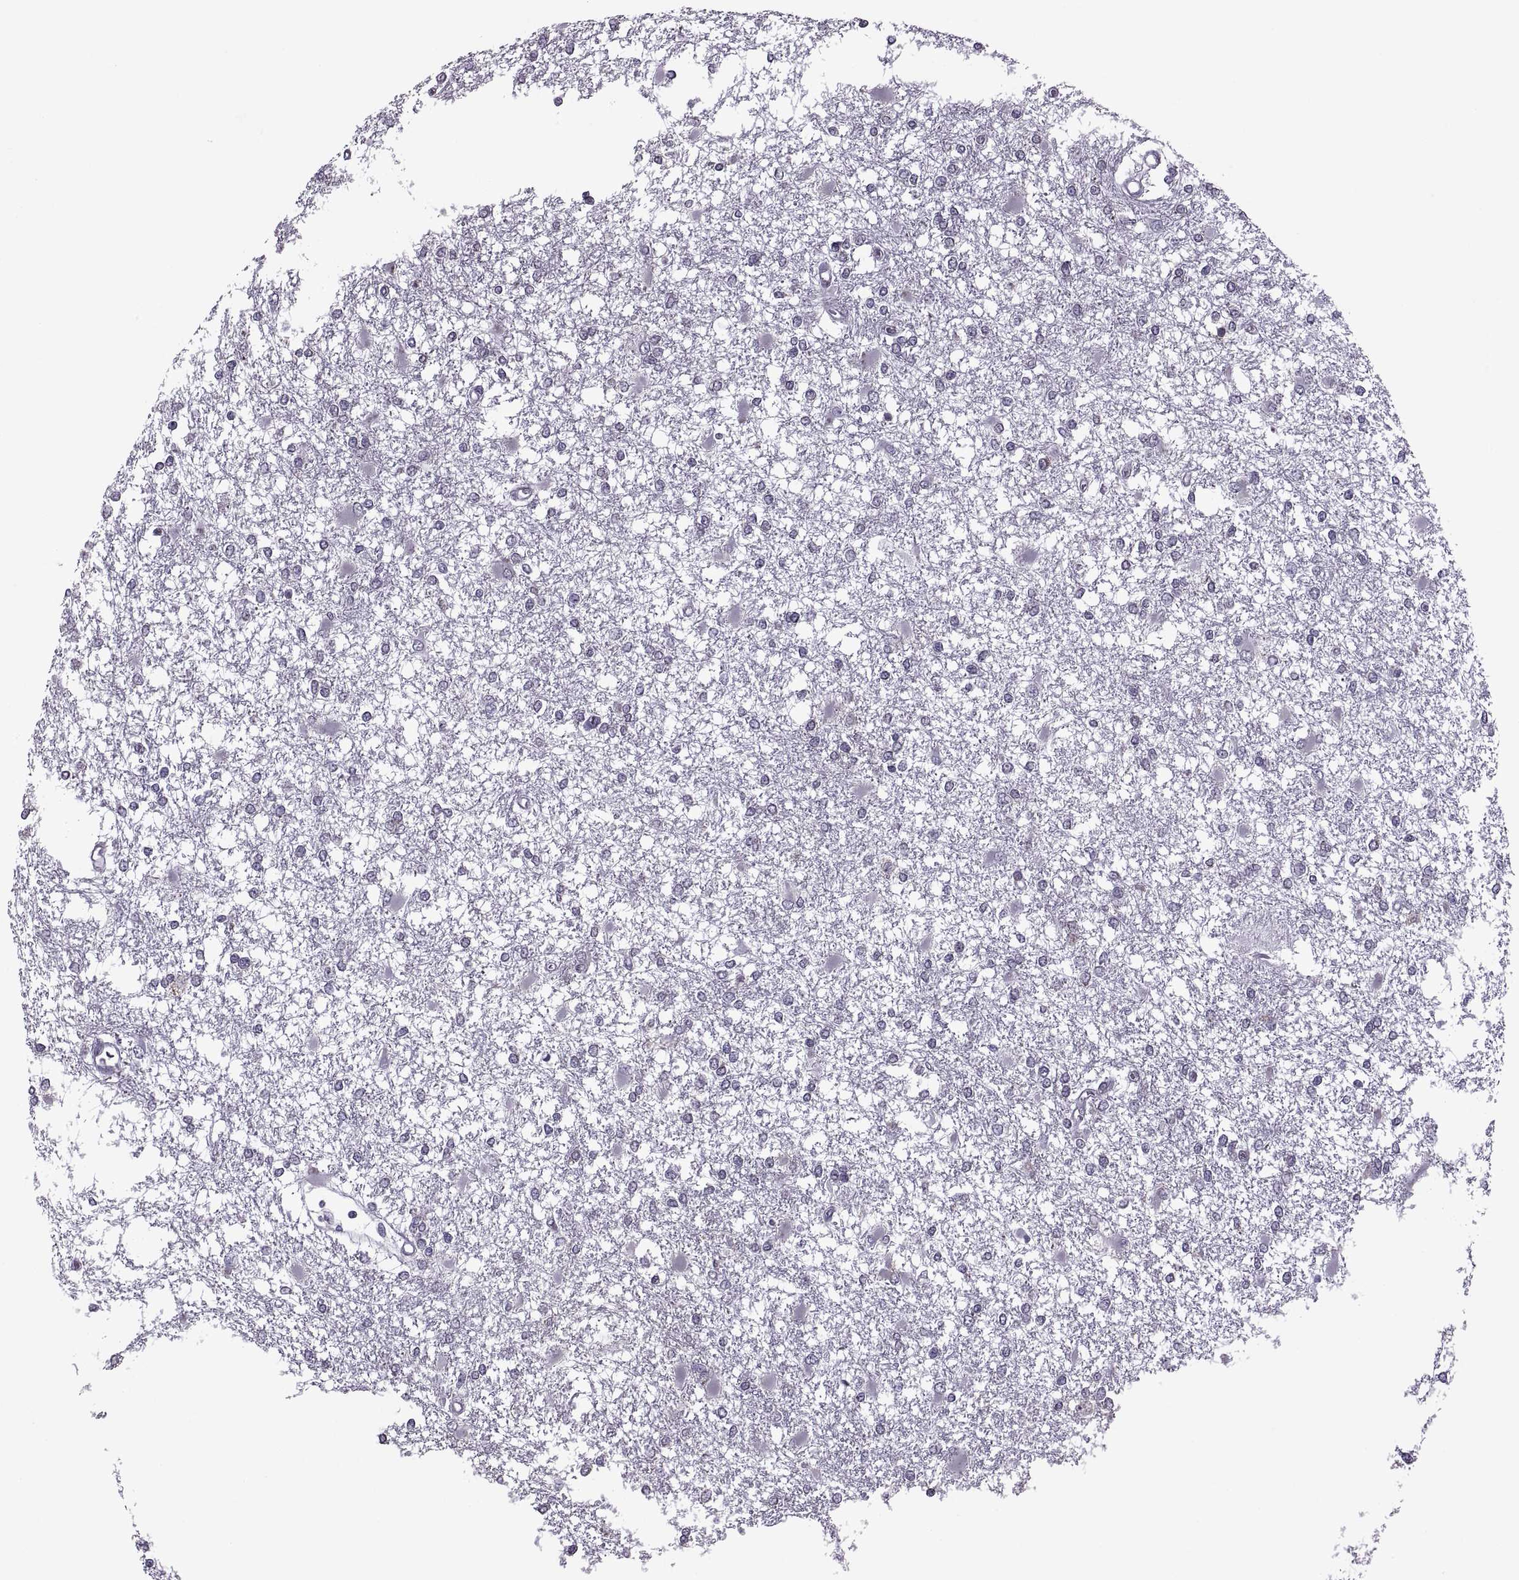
{"staining": {"intensity": "negative", "quantity": "none", "location": "none"}, "tissue": "glioma", "cell_type": "Tumor cells", "image_type": "cancer", "snomed": [{"axis": "morphology", "description": "Glioma, malignant, High grade"}, {"axis": "topography", "description": "Cerebral cortex"}], "caption": "IHC photomicrograph of glioma stained for a protein (brown), which shows no staining in tumor cells.", "gene": "PABPC1", "patient": {"sex": "male", "age": 79}}